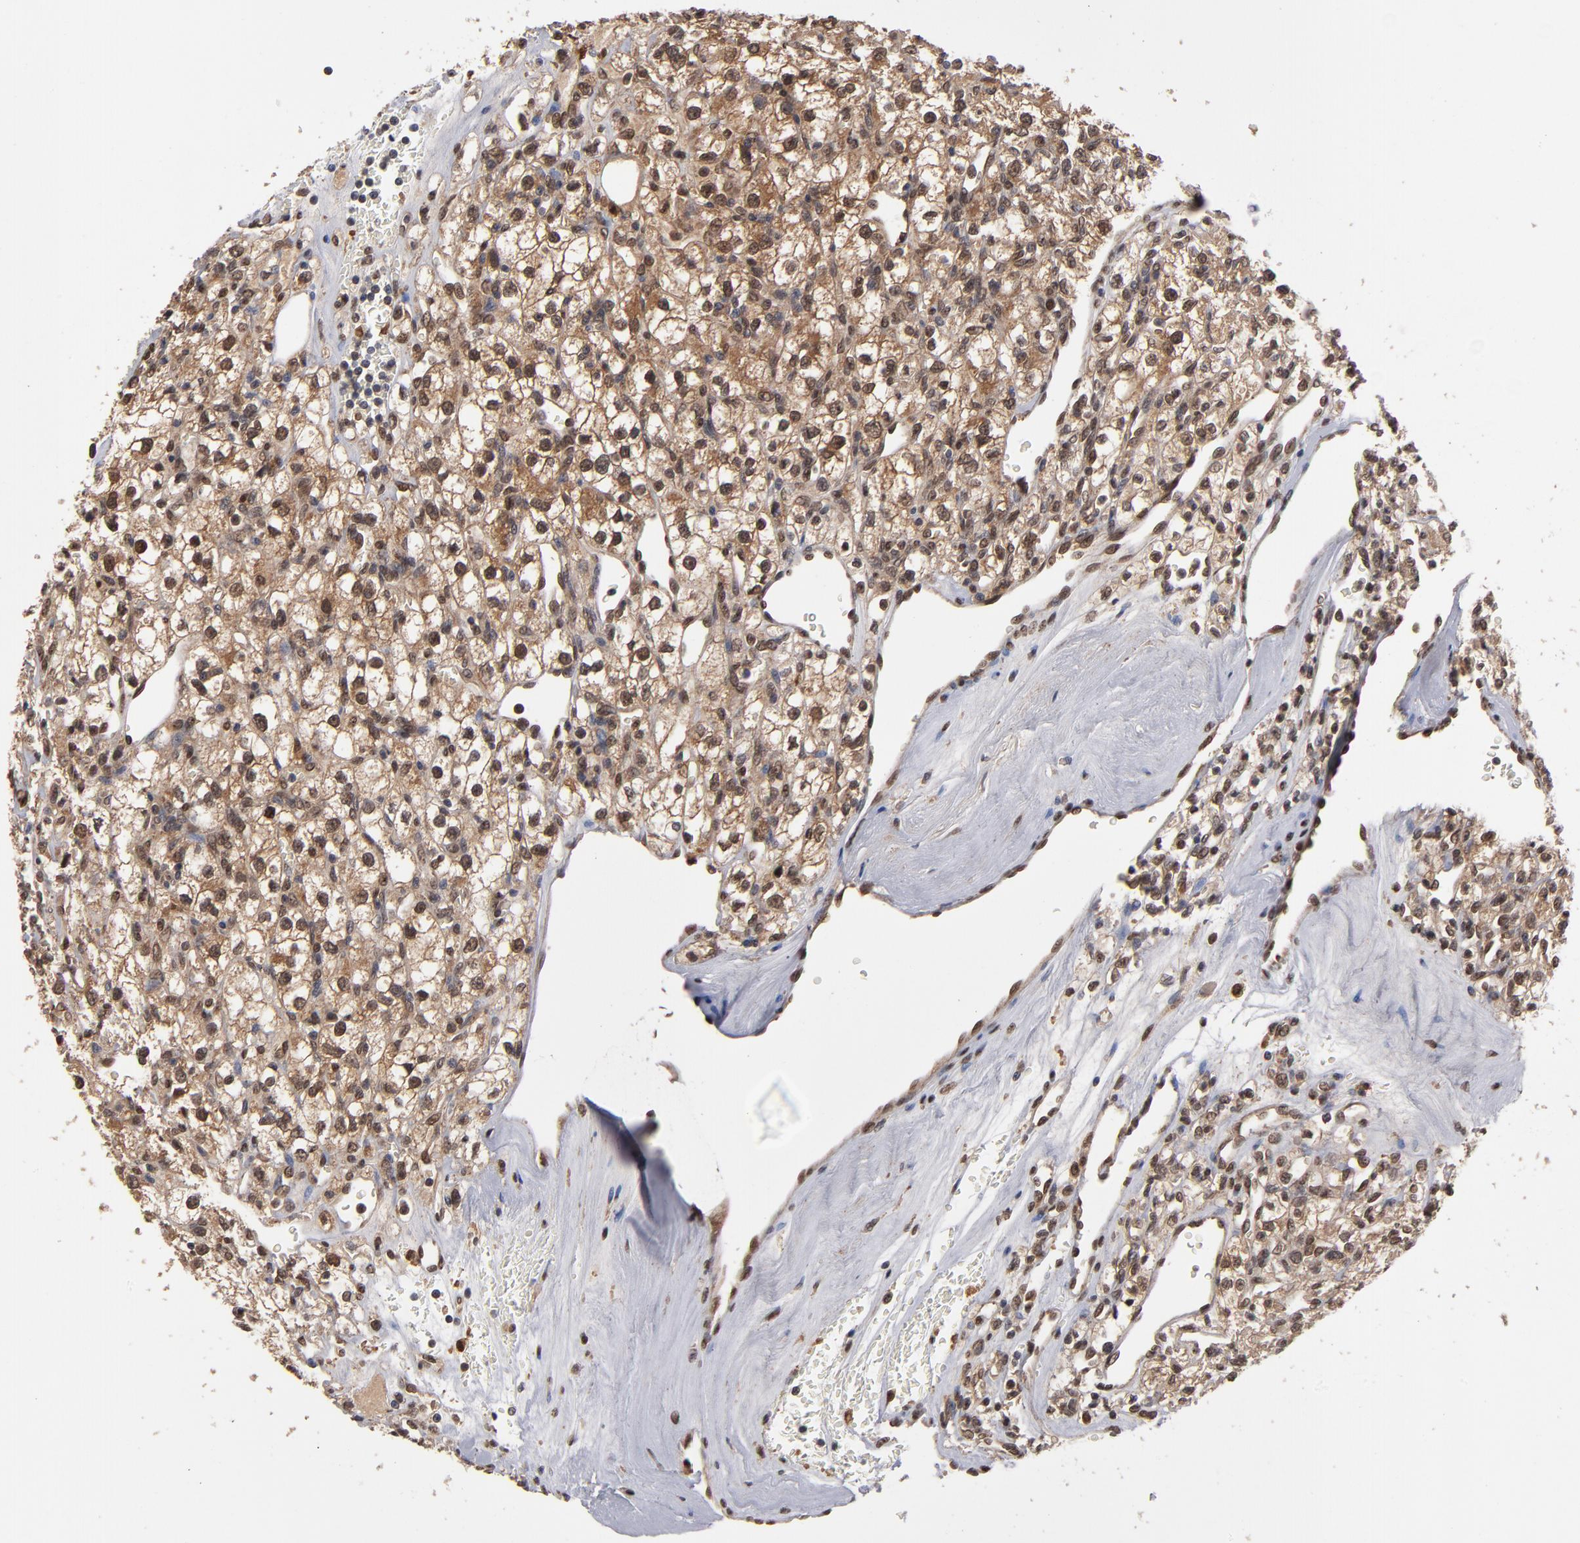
{"staining": {"intensity": "weak", "quantity": ">75%", "location": "cytoplasmic/membranous,nuclear"}, "tissue": "renal cancer", "cell_type": "Tumor cells", "image_type": "cancer", "snomed": [{"axis": "morphology", "description": "Adenocarcinoma, NOS"}, {"axis": "topography", "description": "Kidney"}], "caption": "IHC (DAB) staining of adenocarcinoma (renal) demonstrates weak cytoplasmic/membranous and nuclear protein staining in approximately >75% of tumor cells.", "gene": "HUWE1", "patient": {"sex": "female", "age": 62}}